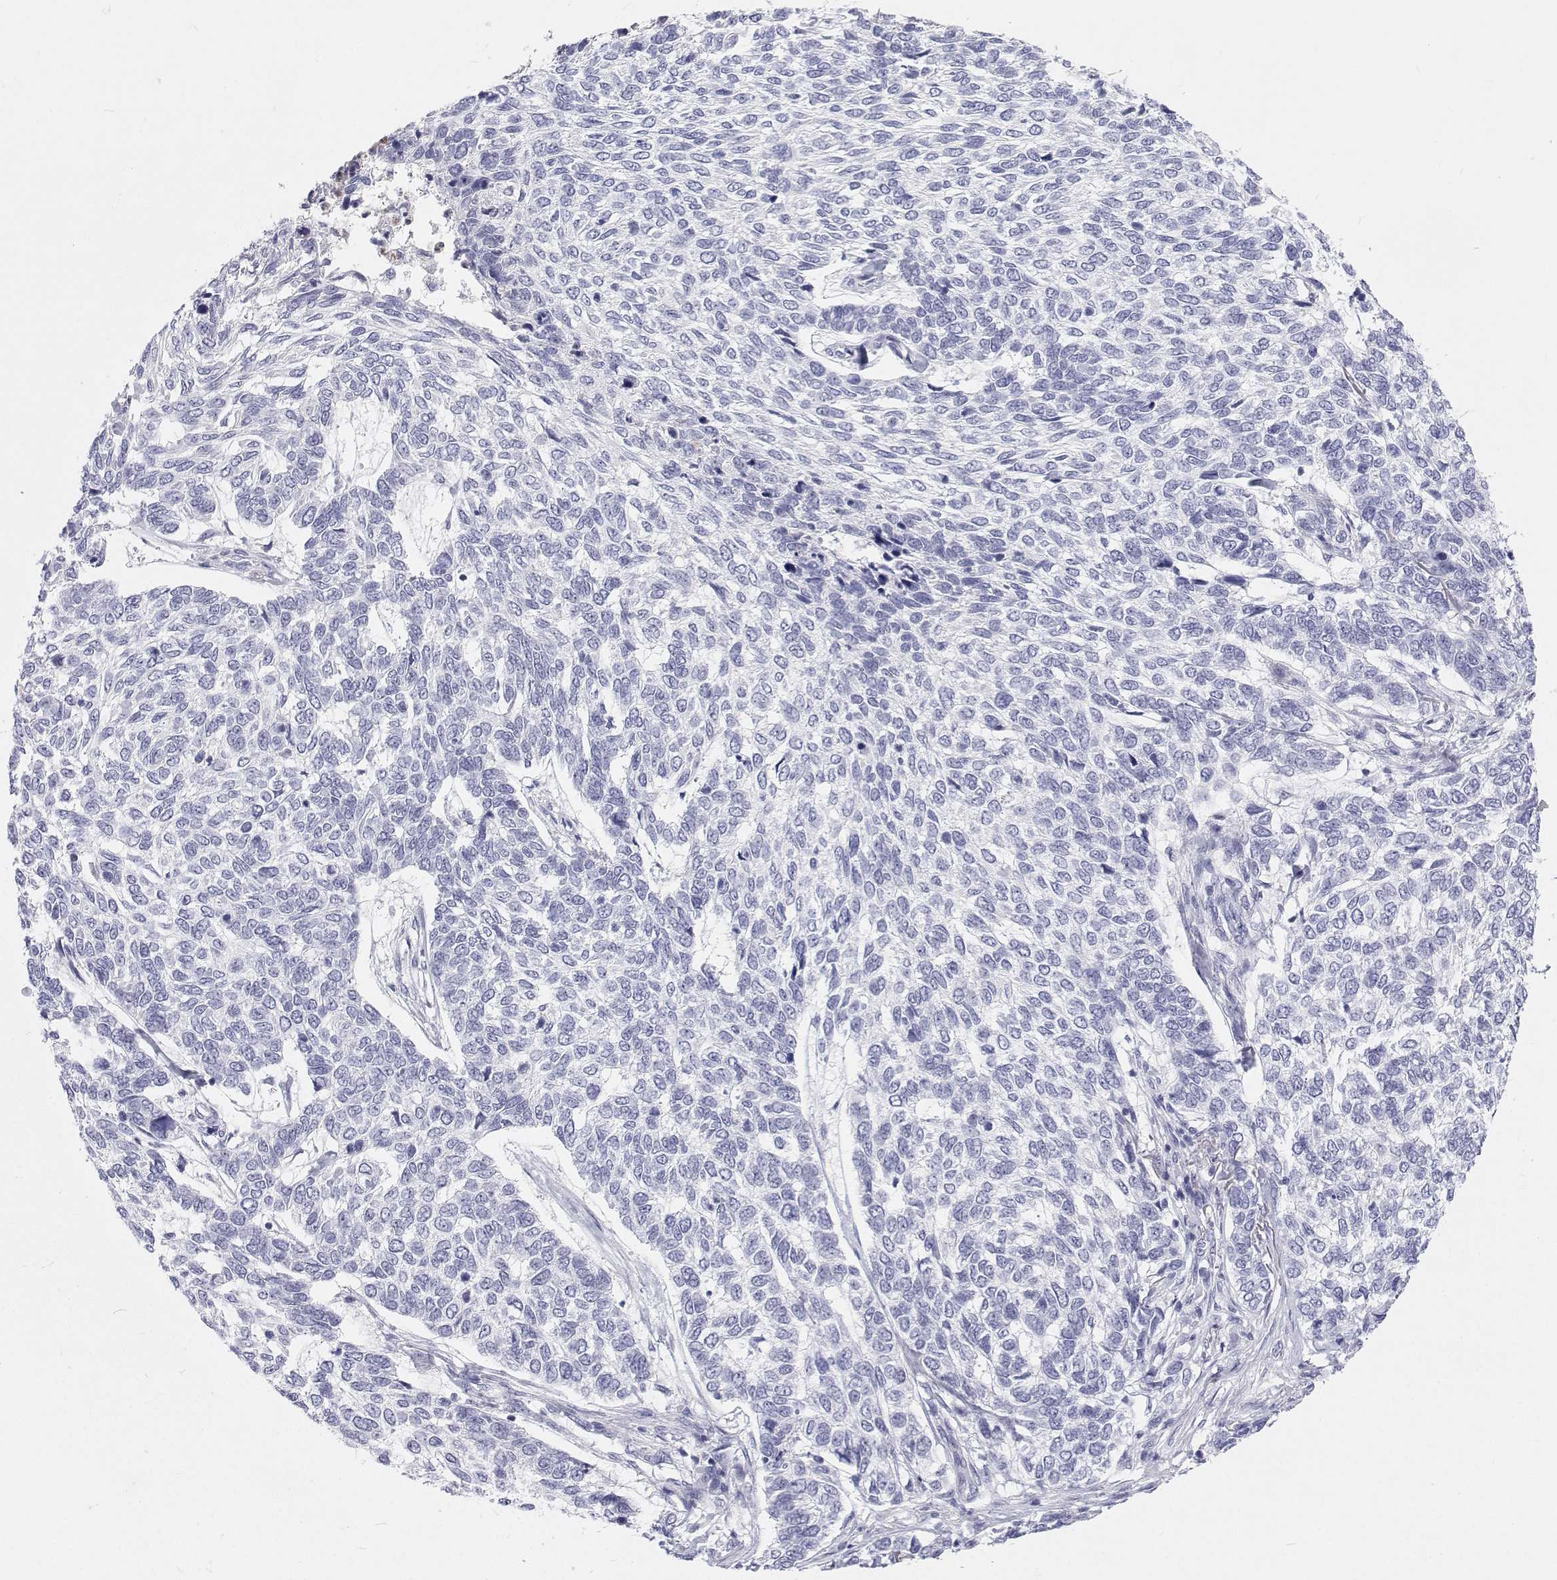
{"staining": {"intensity": "negative", "quantity": "none", "location": "none"}, "tissue": "skin cancer", "cell_type": "Tumor cells", "image_type": "cancer", "snomed": [{"axis": "morphology", "description": "Basal cell carcinoma"}, {"axis": "topography", "description": "Skin"}], "caption": "Protein analysis of skin cancer (basal cell carcinoma) reveals no significant expression in tumor cells.", "gene": "SFTPB", "patient": {"sex": "female", "age": 65}}